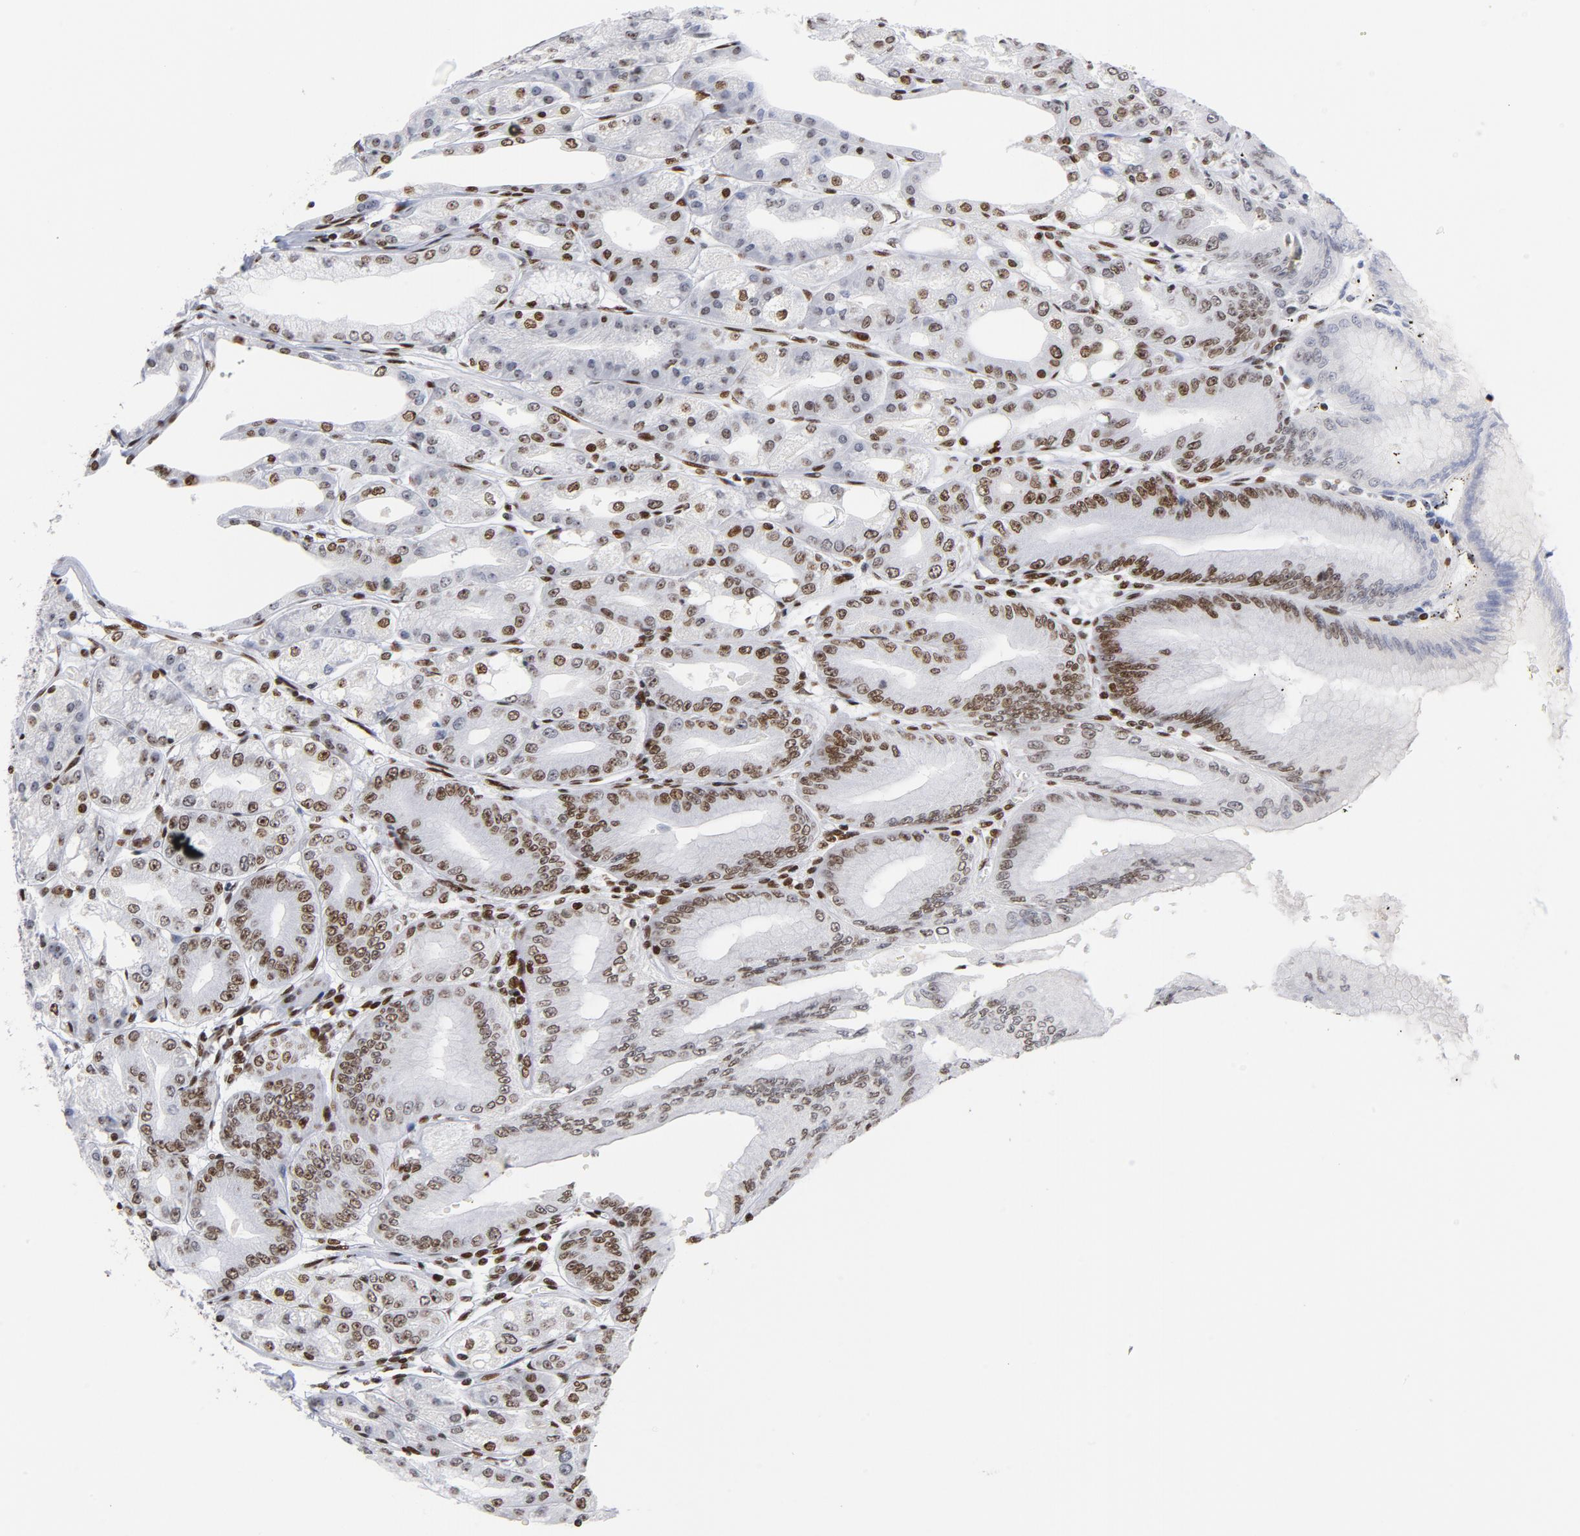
{"staining": {"intensity": "moderate", "quantity": ">75%", "location": "nuclear"}, "tissue": "stomach", "cell_type": "Glandular cells", "image_type": "normal", "snomed": [{"axis": "morphology", "description": "Normal tissue, NOS"}, {"axis": "topography", "description": "Stomach, lower"}], "caption": "The histopathology image demonstrates immunohistochemical staining of normal stomach. There is moderate nuclear positivity is appreciated in about >75% of glandular cells.", "gene": "TOP2B", "patient": {"sex": "male", "age": 71}}